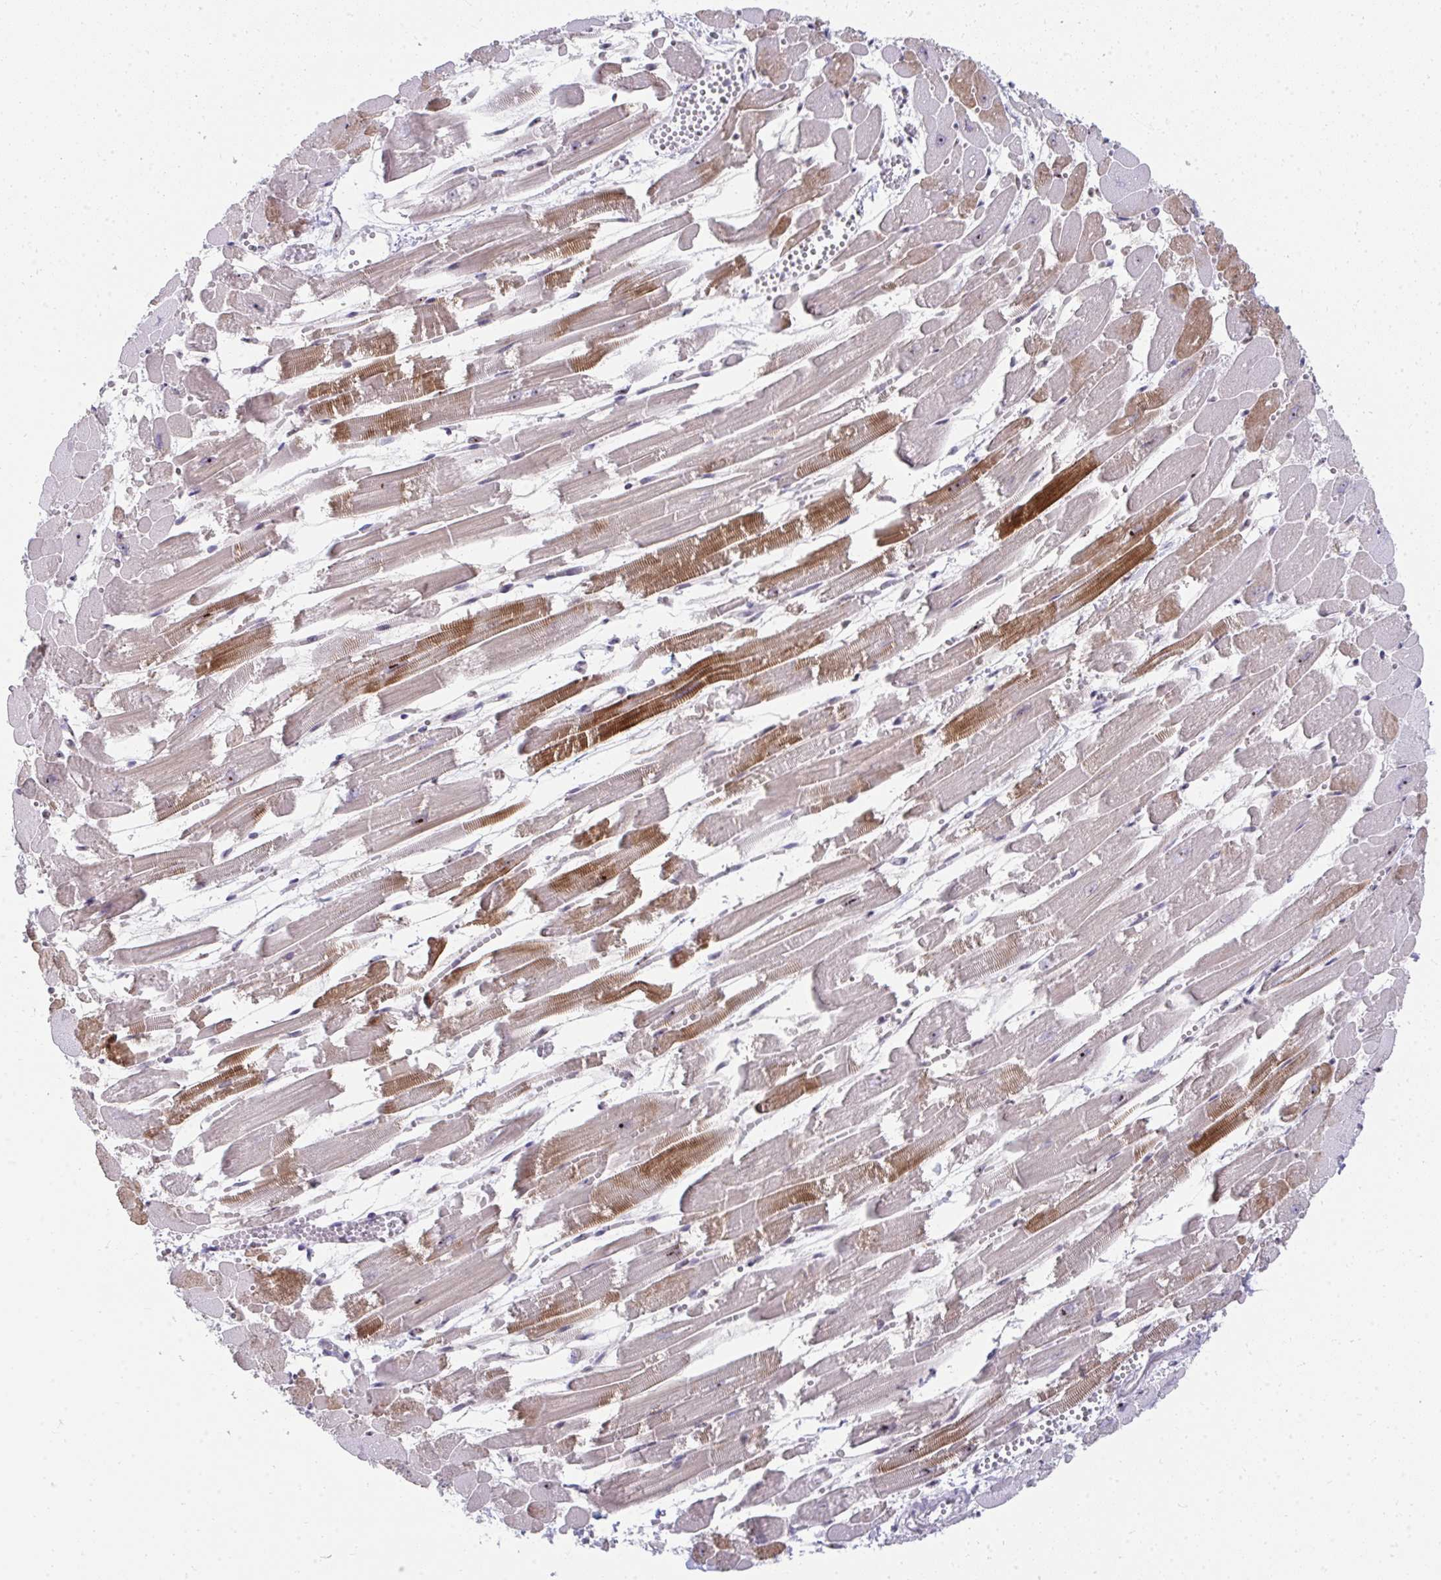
{"staining": {"intensity": "strong", "quantity": "25%-75%", "location": "cytoplasmic/membranous"}, "tissue": "heart muscle", "cell_type": "Cardiomyocytes", "image_type": "normal", "snomed": [{"axis": "morphology", "description": "Normal tissue, NOS"}, {"axis": "topography", "description": "Heart"}], "caption": "A photomicrograph showing strong cytoplasmic/membranous staining in about 25%-75% of cardiomyocytes in unremarkable heart muscle, as visualized by brown immunohistochemical staining.", "gene": "HIRA", "patient": {"sex": "female", "age": 52}}